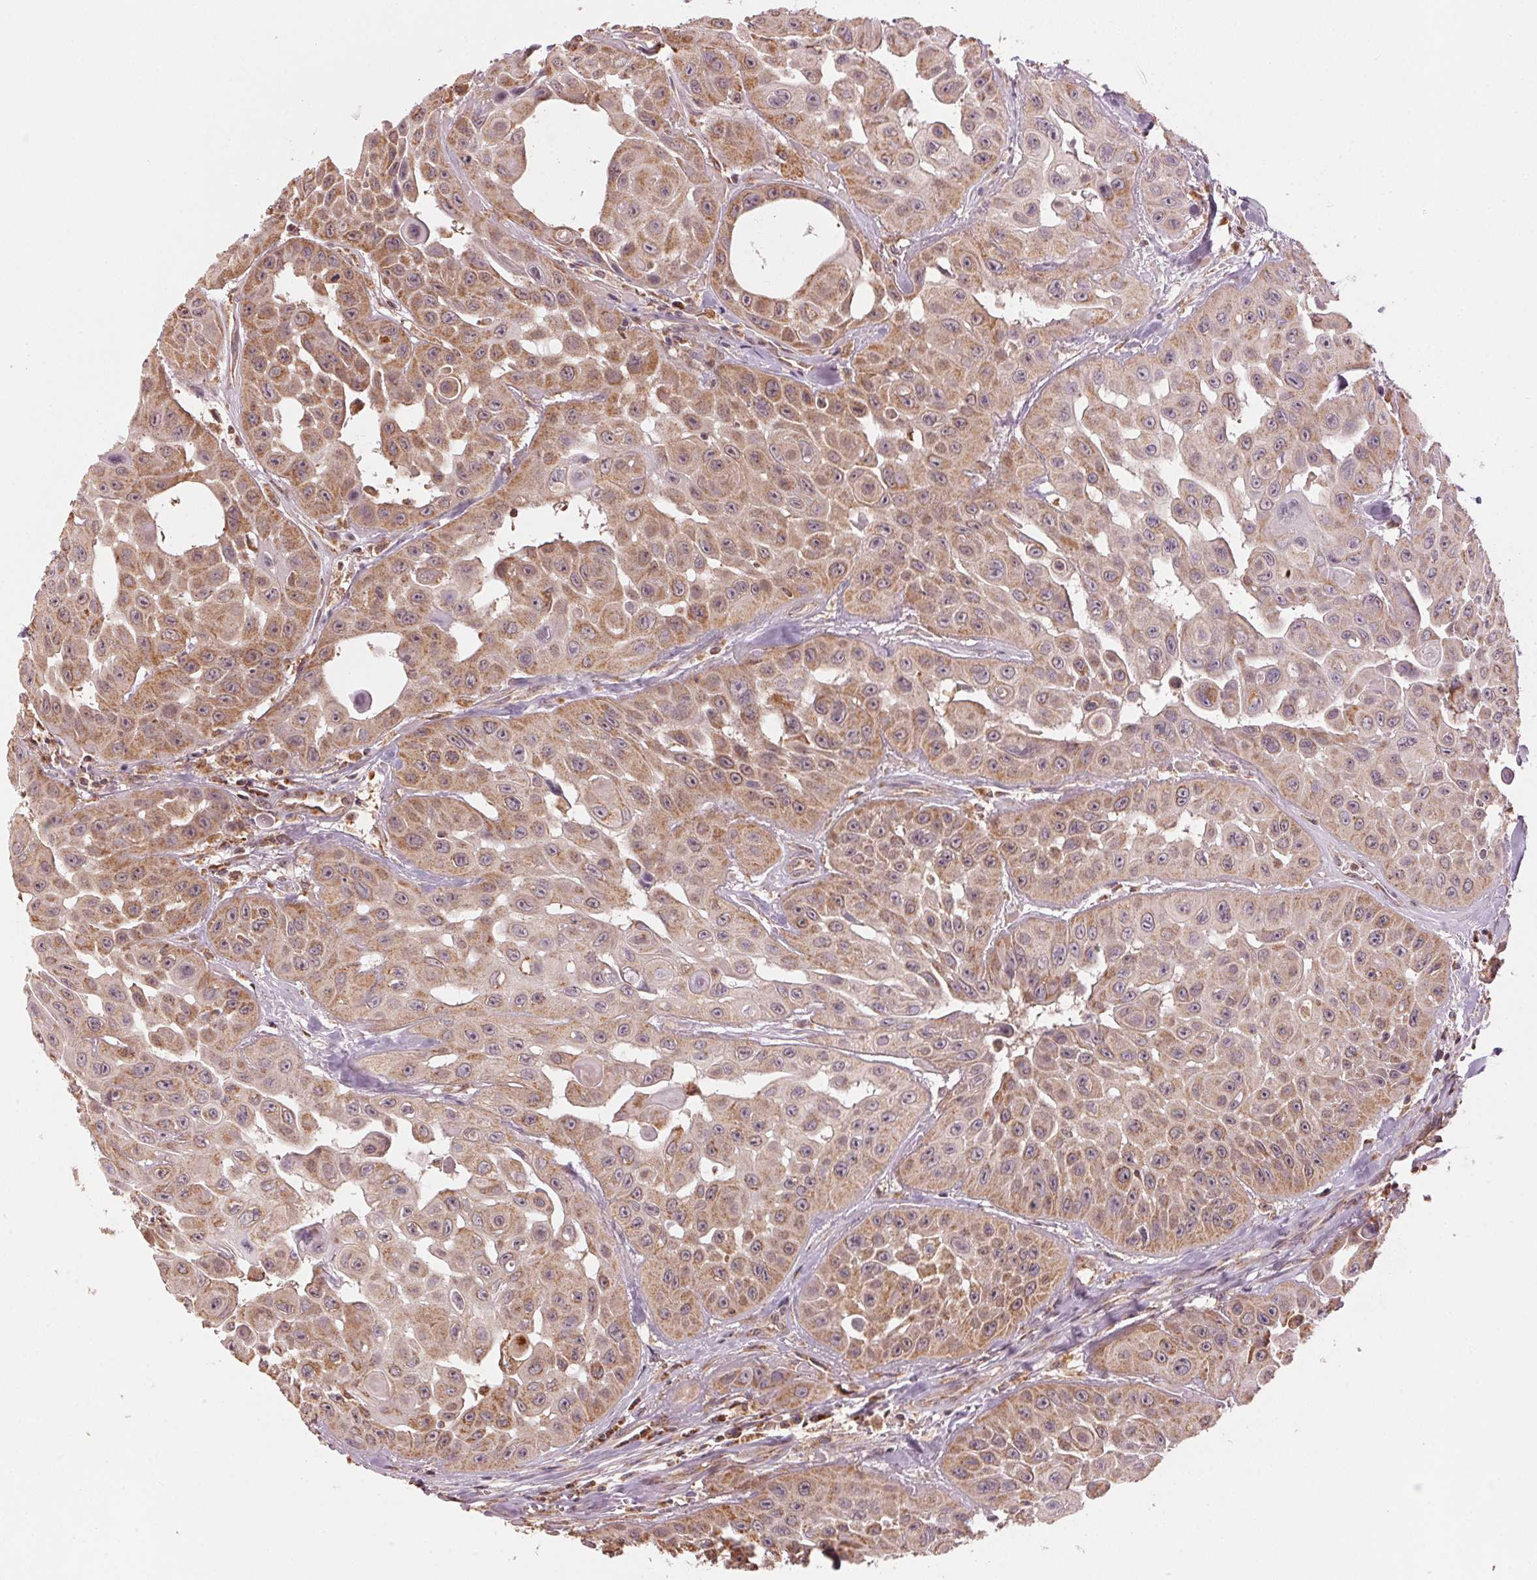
{"staining": {"intensity": "moderate", "quantity": ">75%", "location": "cytoplasmic/membranous"}, "tissue": "head and neck cancer", "cell_type": "Tumor cells", "image_type": "cancer", "snomed": [{"axis": "morphology", "description": "Adenocarcinoma, NOS"}, {"axis": "topography", "description": "Head-Neck"}], "caption": "Immunohistochemical staining of head and neck cancer demonstrates moderate cytoplasmic/membranous protein positivity in approximately >75% of tumor cells. (DAB IHC, brown staining for protein, blue staining for nuclei).", "gene": "ARHGAP6", "patient": {"sex": "male", "age": 73}}